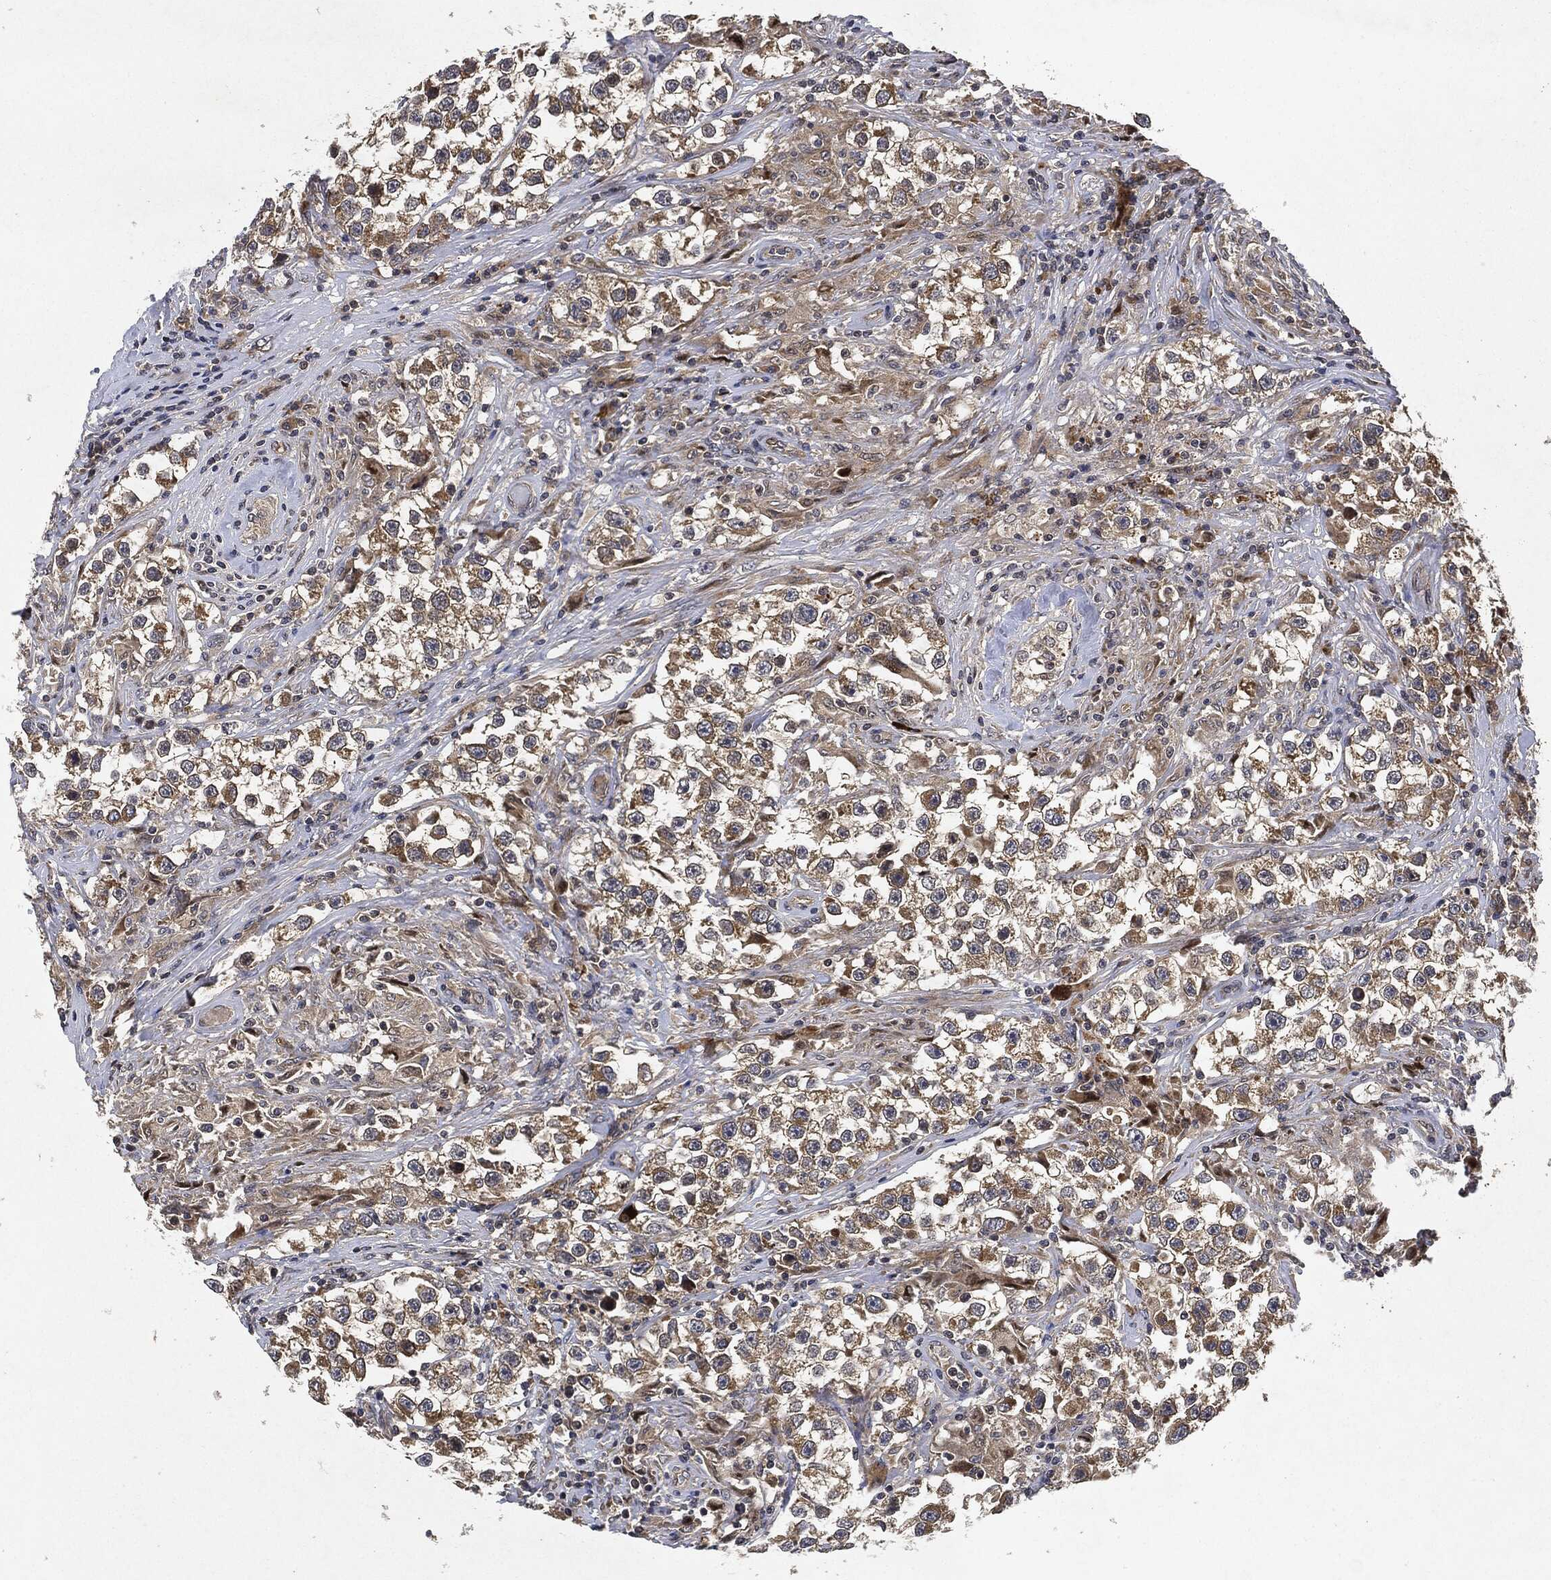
{"staining": {"intensity": "moderate", "quantity": "25%-75%", "location": "cytoplasmic/membranous"}, "tissue": "testis cancer", "cell_type": "Tumor cells", "image_type": "cancer", "snomed": [{"axis": "morphology", "description": "Seminoma, NOS"}, {"axis": "topography", "description": "Testis"}], "caption": "Immunohistochemical staining of testis cancer (seminoma) demonstrates medium levels of moderate cytoplasmic/membranous positivity in approximately 25%-75% of tumor cells. The staining was performed using DAB (3,3'-diaminobenzidine), with brown indicating positive protein expression. Nuclei are stained blue with hematoxylin.", "gene": "MLST8", "patient": {"sex": "male", "age": 46}}